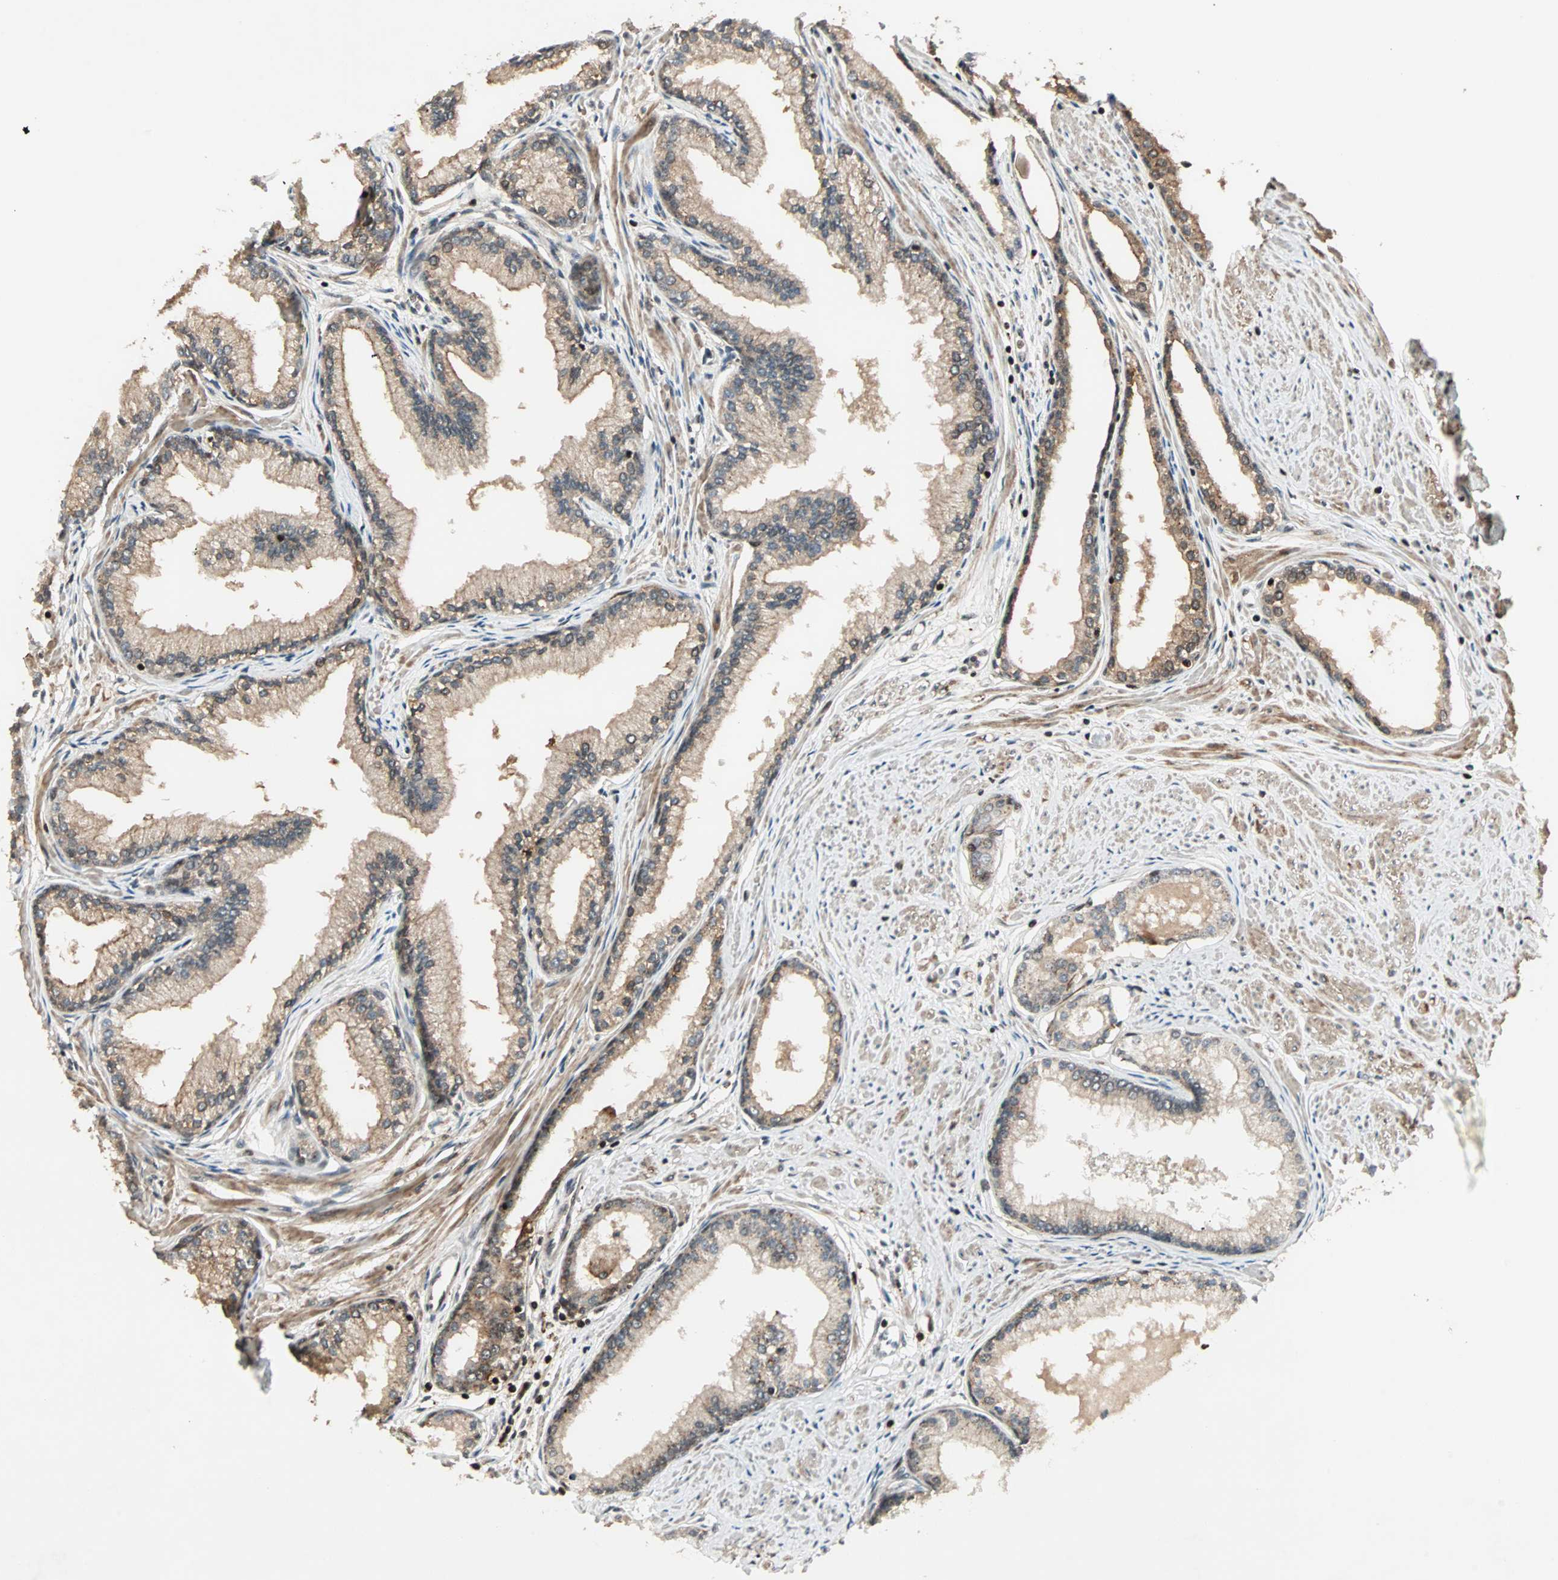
{"staining": {"intensity": "weak", "quantity": ">75%", "location": "cytoplasmic/membranous"}, "tissue": "prostate", "cell_type": "Glandular cells", "image_type": "normal", "snomed": [{"axis": "morphology", "description": "Normal tissue, NOS"}, {"axis": "topography", "description": "Prostate"}], "caption": "Immunohistochemical staining of benign human prostate reveals low levels of weak cytoplasmic/membranous expression in about >75% of glandular cells.", "gene": "ZBED9", "patient": {"sex": "male", "age": 64}}